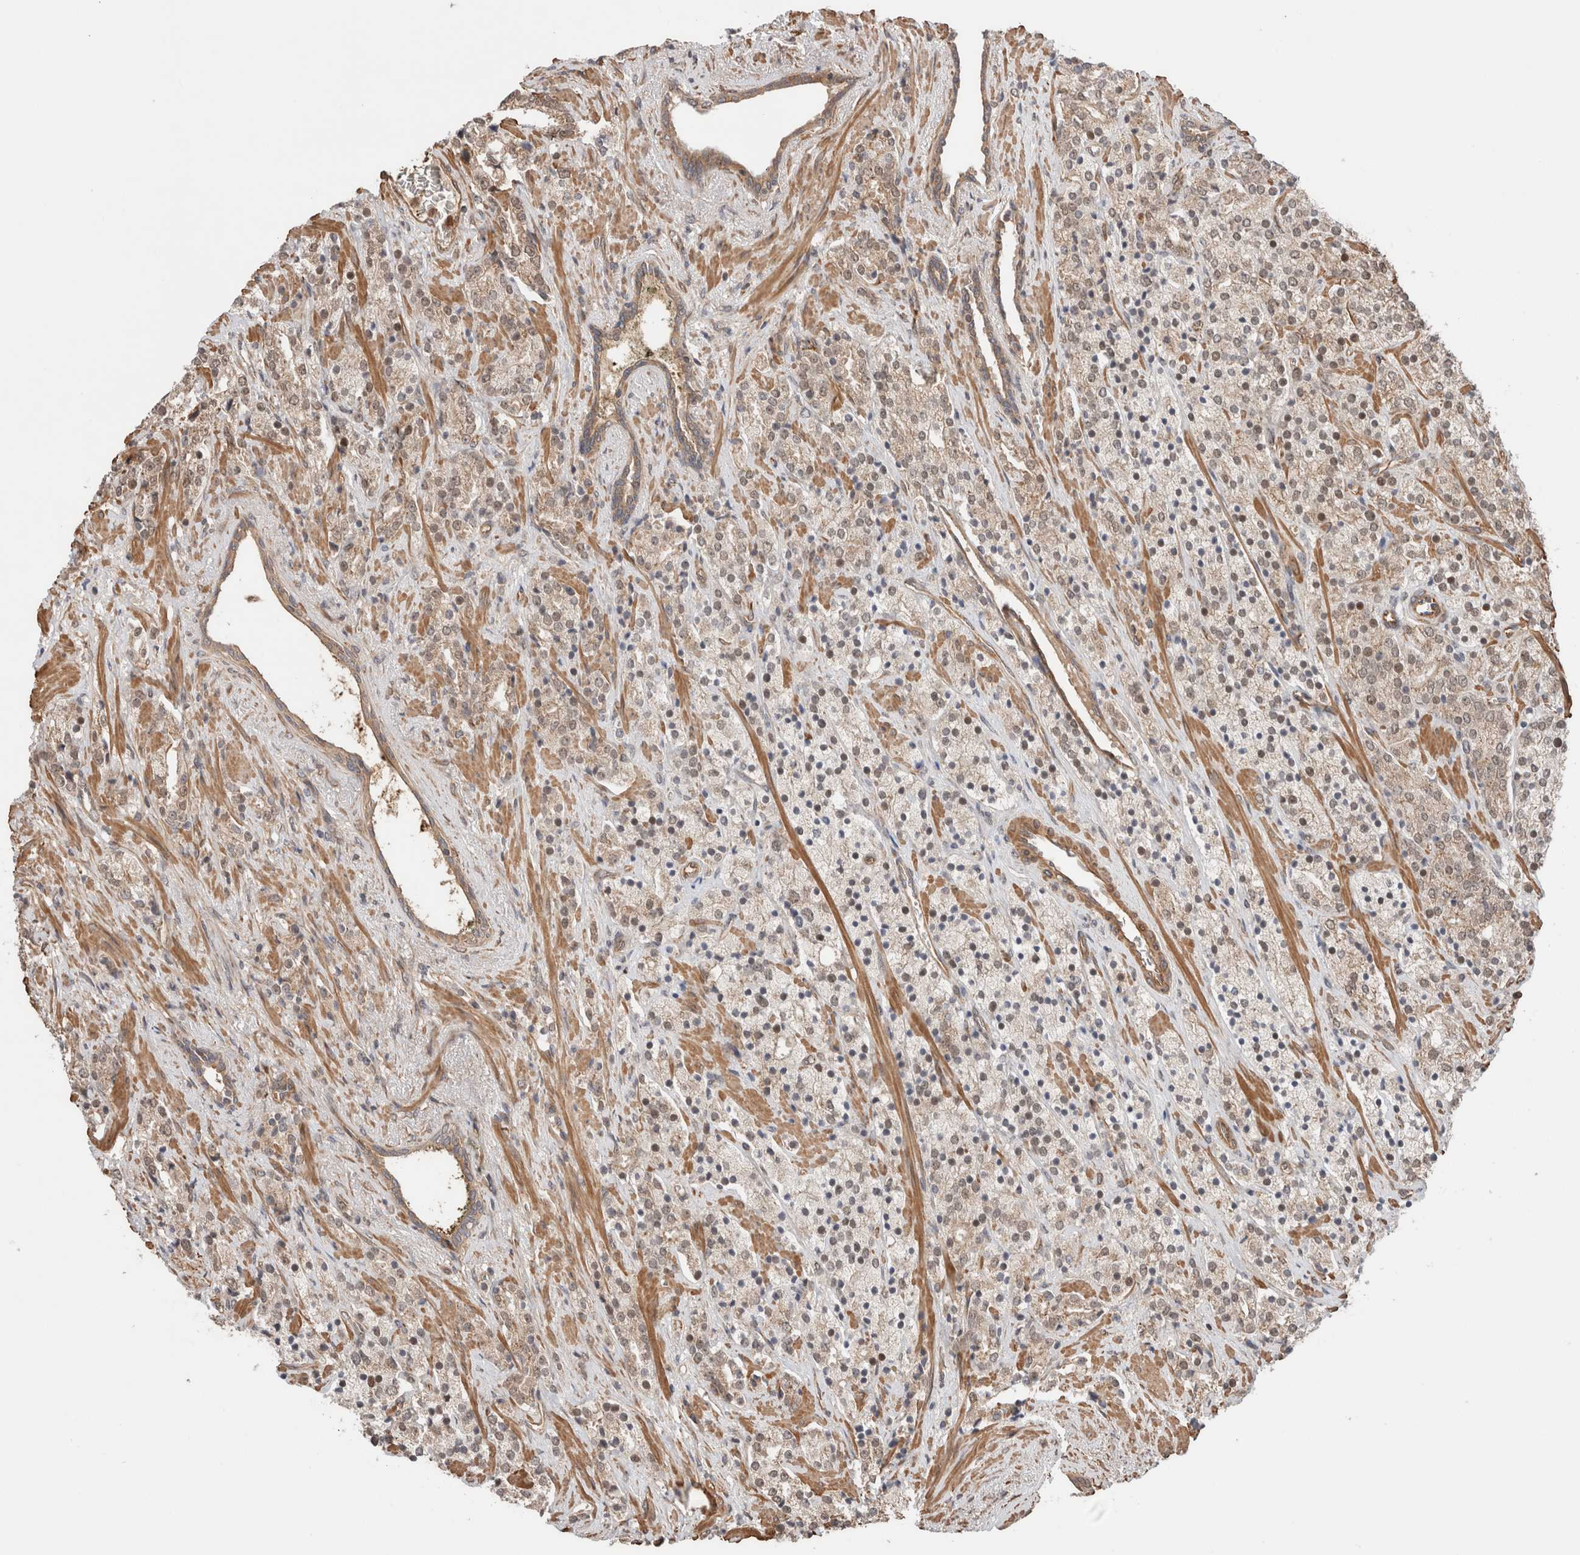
{"staining": {"intensity": "weak", "quantity": "<25%", "location": "cytoplasmic/membranous,nuclear"}, "tissue": "prostate cancer", "cell_type": "Tumor cells", "image_type": "cancer", "snomed": [{"axis": "morphology", "description": "Adenocarcinoma, High grade"}, {"axis": "topography", "description": "Prostate"}], "caption": "Immunohistochemistry (IHC) photomicrograph of prostate cancer stained for a protein (brown), which exhibits no staining in tumor cells.", "gene": "ZNF649", "patient": {"sex": "male", "age": 71}}